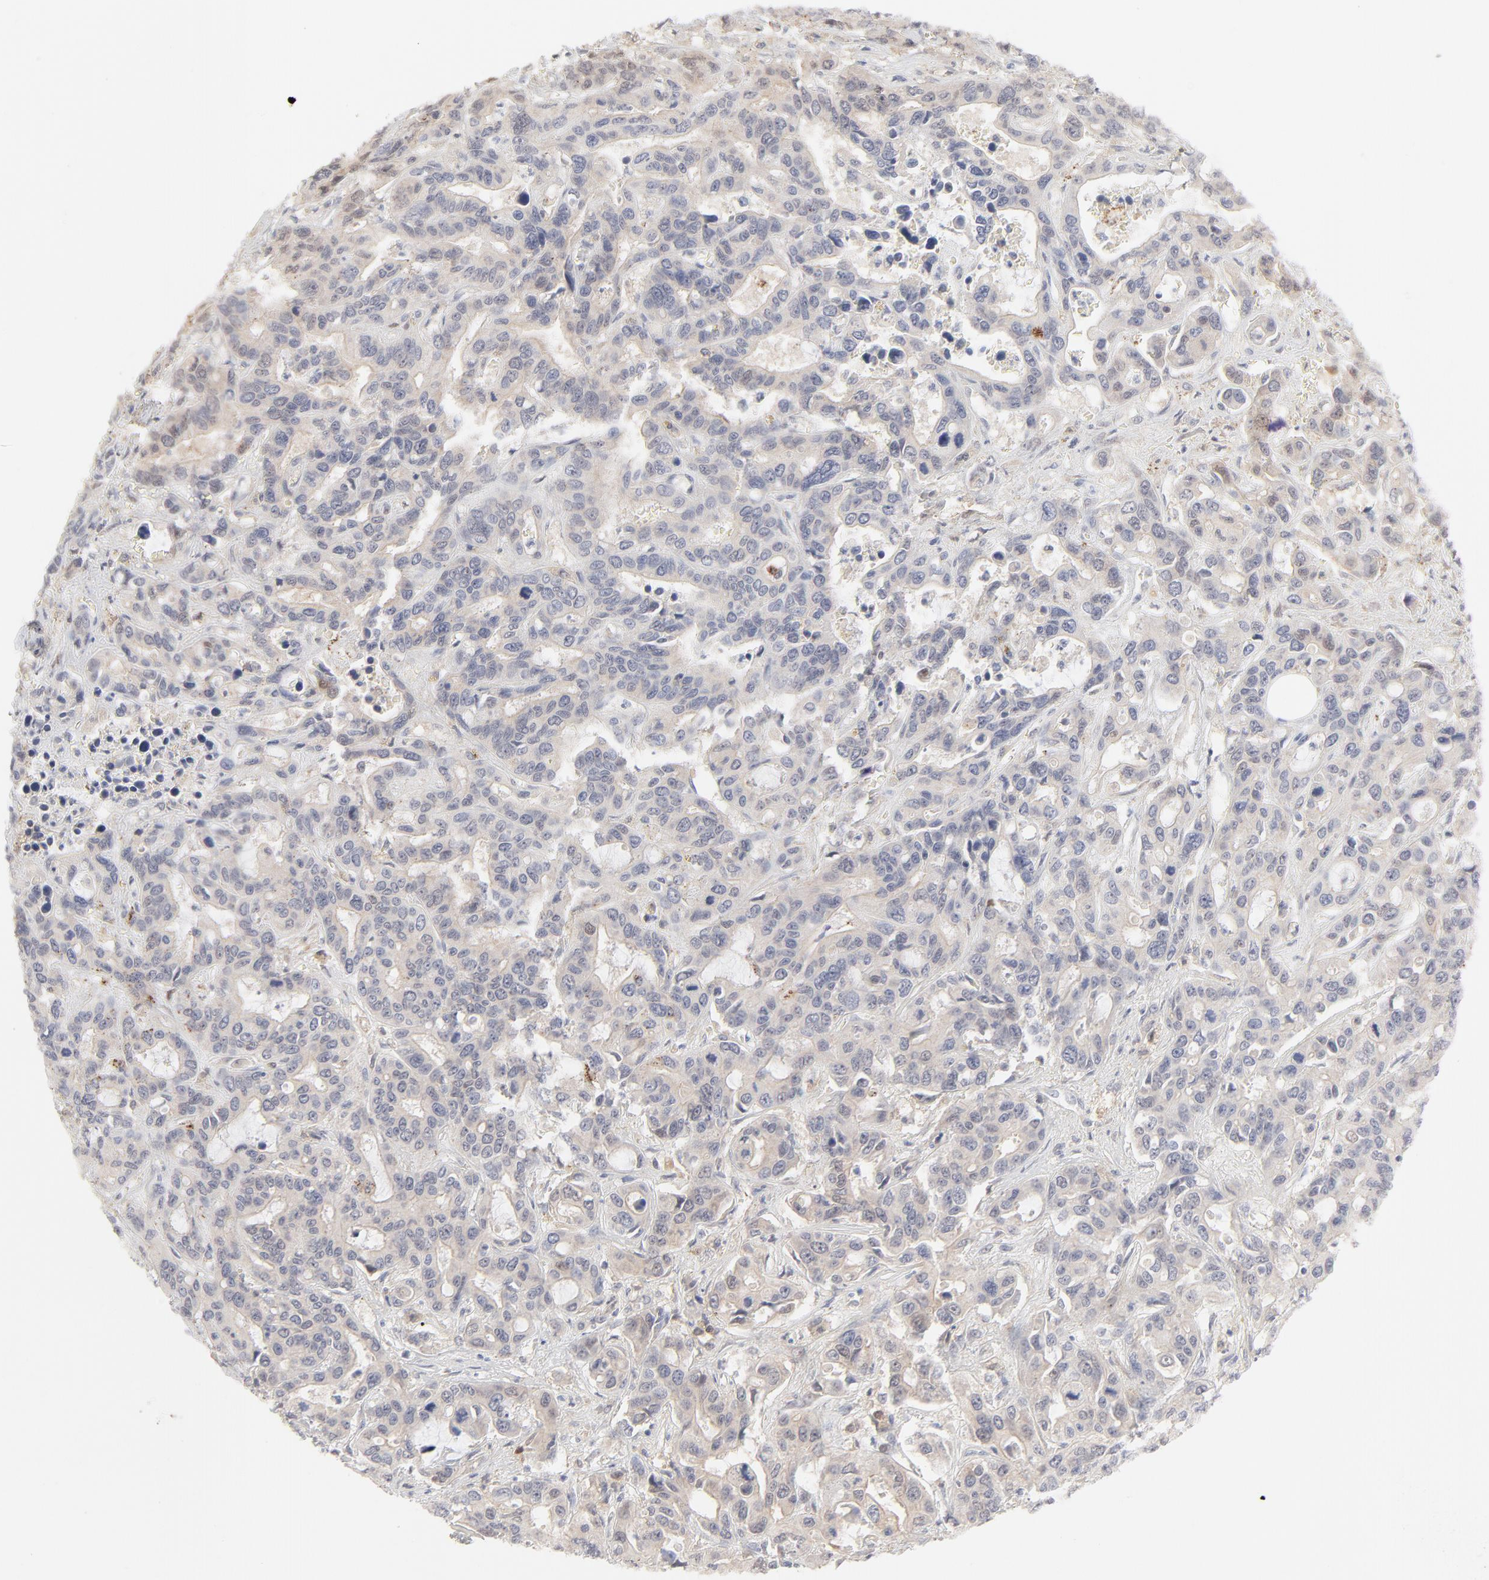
{"staining": {"intensity": "negative", "quantity": "none", "location": "none"}, "tissue": "liver cancer", "cell_type": "Tumor cells", "image_type": "cancer", "snomed": [{"axis": "morphology", "description": "Cholangiocarcinoma"}, {"axis": "topography", "description": "Liver"}], "caption": "Immunohistochemical staining of human liver cancer reveals no significant positivity in tumor cells. (DAB immunohistochemistry (IHC) with hematoxylin counter stain).", "gene": "CDK6", "patient": {"sex": "female", "age": 65}}